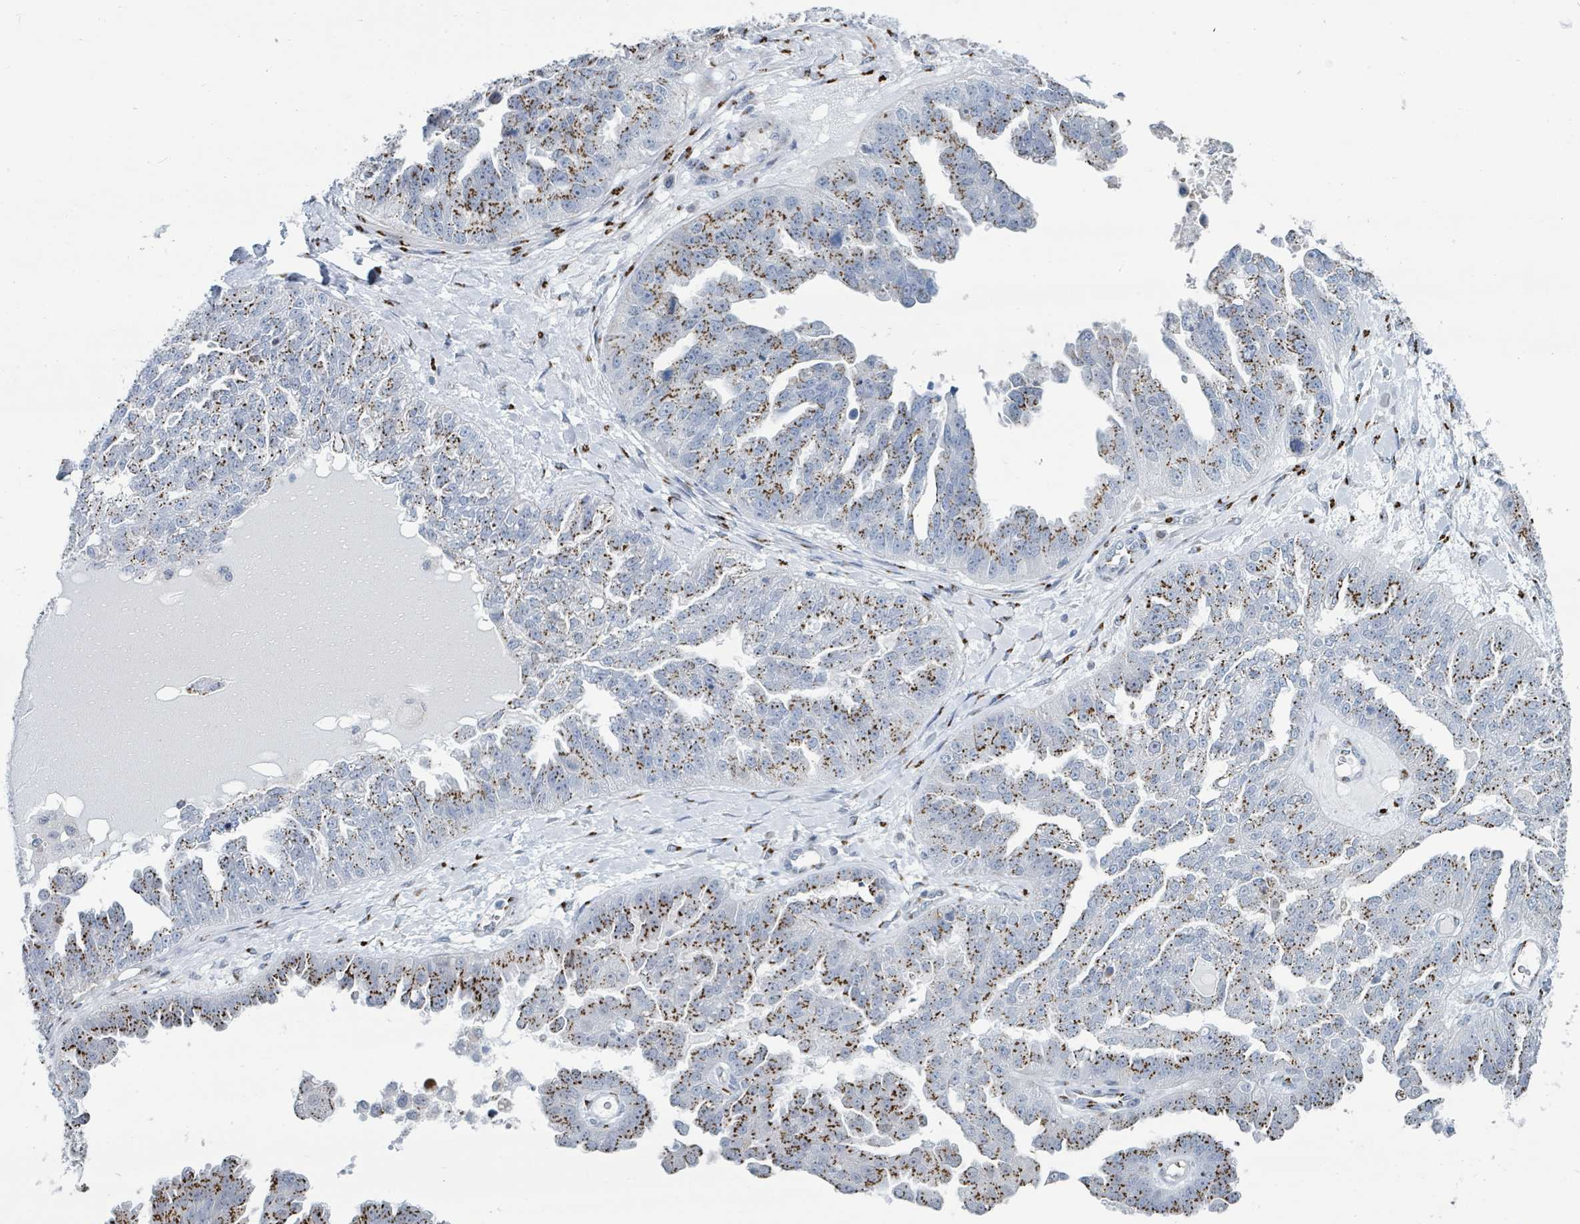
{"staining": {"intensity": "moderate", "quantity": "25%-75%", "location": "cytoplasmic/membranous"}, "tissue": "ovarian cancer", "cell_type": "Tumor cells", "image_type": "cancer", "snomed": [{"axis": "morphology", "description": "Cystadenocarcinoma, serous, NOS"}, {"axis": "topography", "description": "Ovary"}], "caption": "The immunohistochemical stain labels moderate cytoplasmic/membranous positivity in tumor cells of ovarian cancer tissue.", "gene": "DCAF5", "patient": {"sex": "female", "age": 58}}